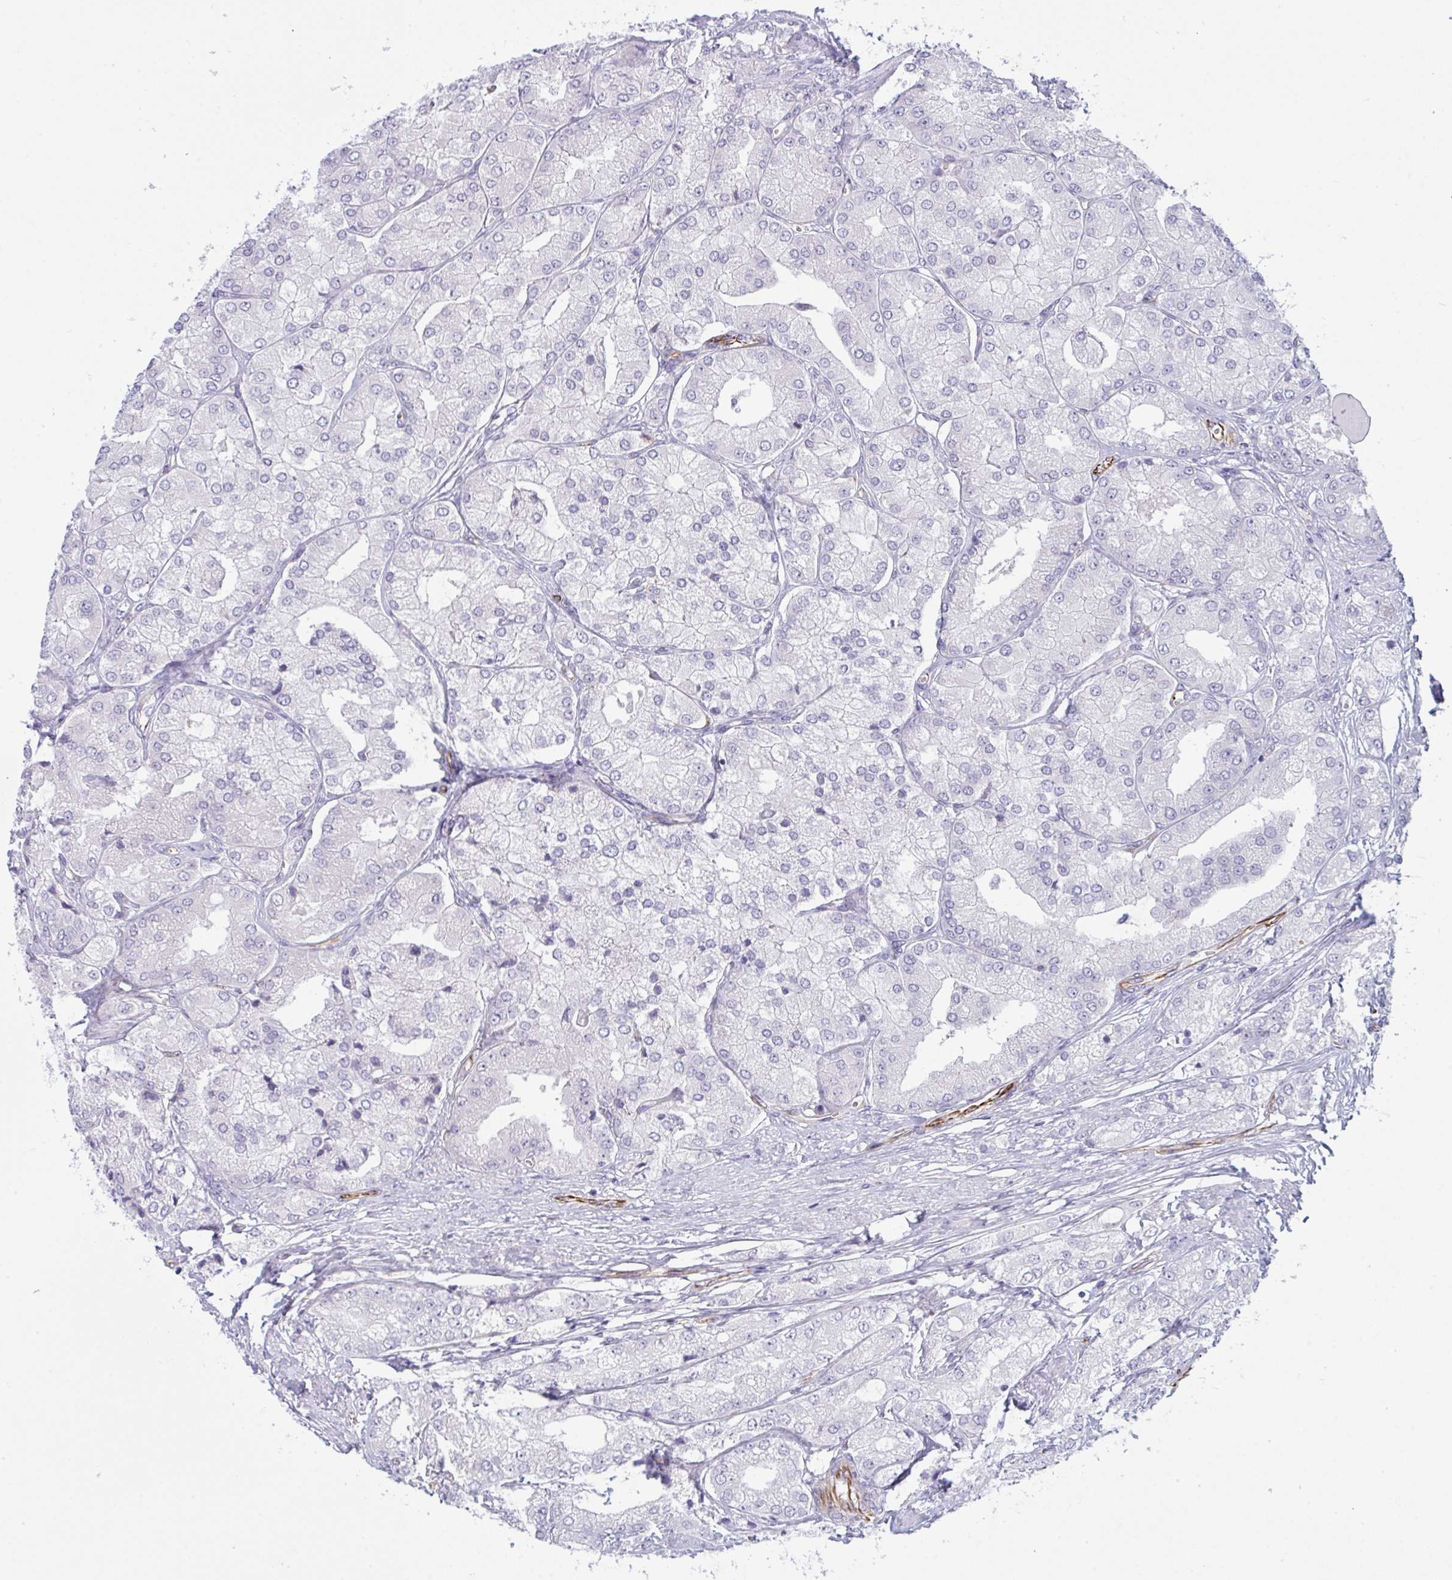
{"staining": {"intensity": "negative", "quantity": "none", "location": "none"}, "tissue": "prostate cancer", "cell_type": "Tumor cells", "image_type": "cancer", "snomed": [{"axis": "morphology", "description": "Adenocarcinoma, High grade"}, {"axis": "topography", "description": "Prostate"}], "caption": "The immunohistochemistry micrograph has no significant positivity in tumor cells of prostate cancer (high-grade adenocarcinoma) tissue. (DAB immunohistochemistry, high magnification).", "gene": "DCBLD1", "patient": {"sex": "male", "age": 61}}